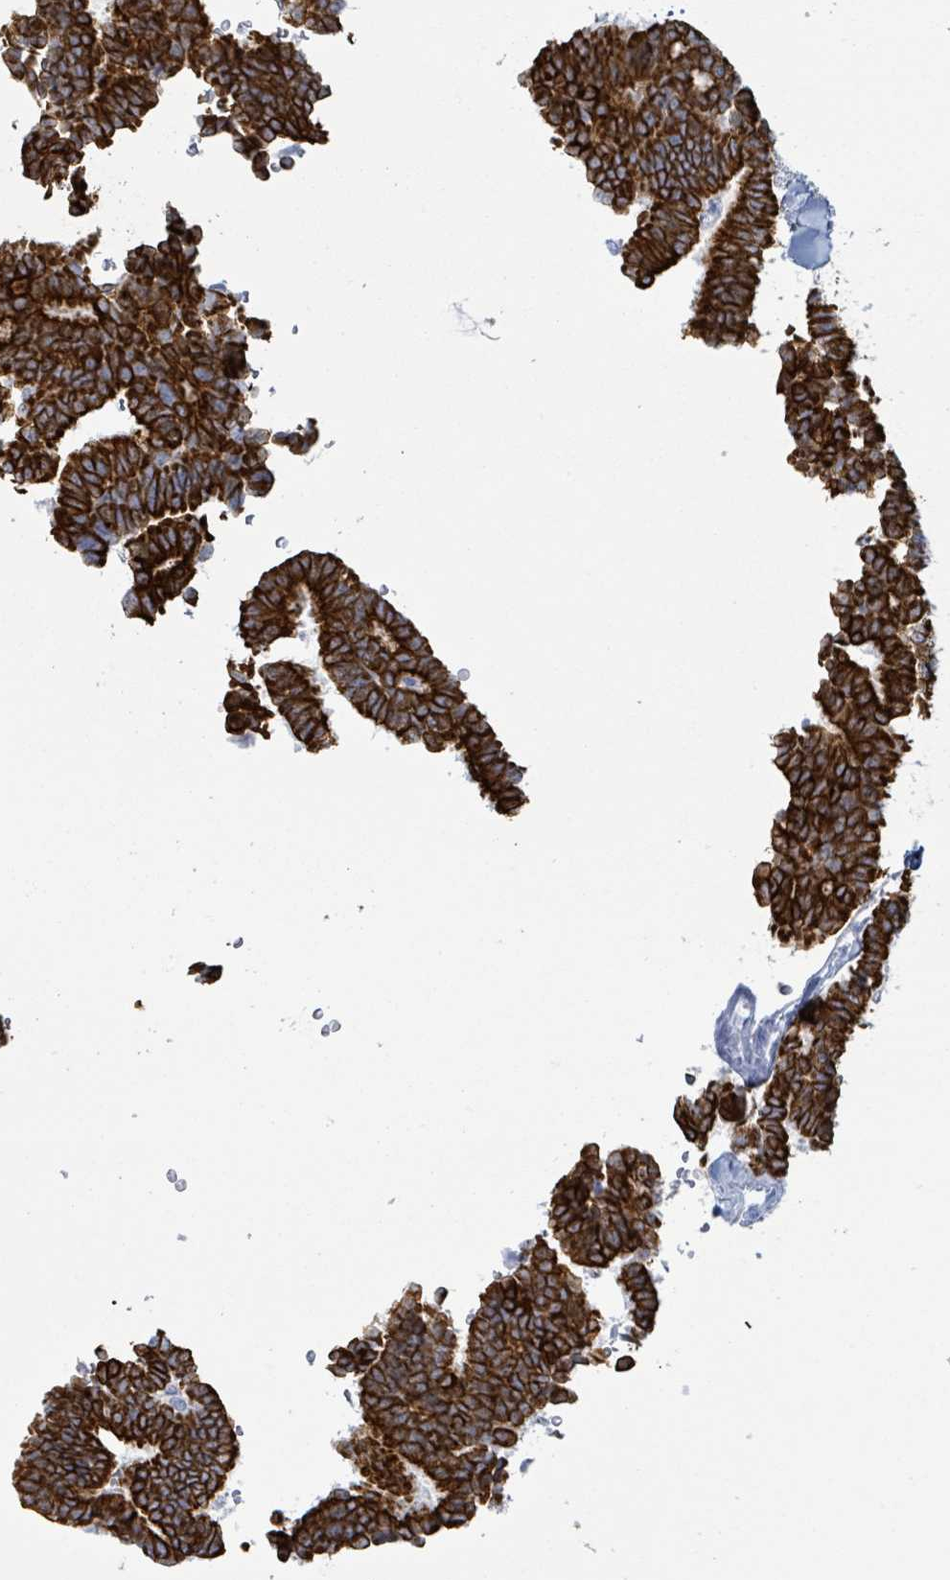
{"staining": {"intensity": "strong", "quantity": ">75%", "location": "cytoplasmic/membranous"}, "tissue": "thyroid cancer", "cell_type": "Tumor cells", "image_type": "cancer", "snomed": [{"axis": "morphology", "description": "Papillary adenocarcinoma, NOS"}, {"axis": "topography", "description": "Thyroid gland"}], "caption": "Brown immunohistochemical staining in thyroid cancer (papillary adenocarcinoma) exhibits strong cytoplasmic/membranous expression in approximately >75% of tumor cells.", "gene": "KRT8", "patient": {"sex": "female", "age": 35}}